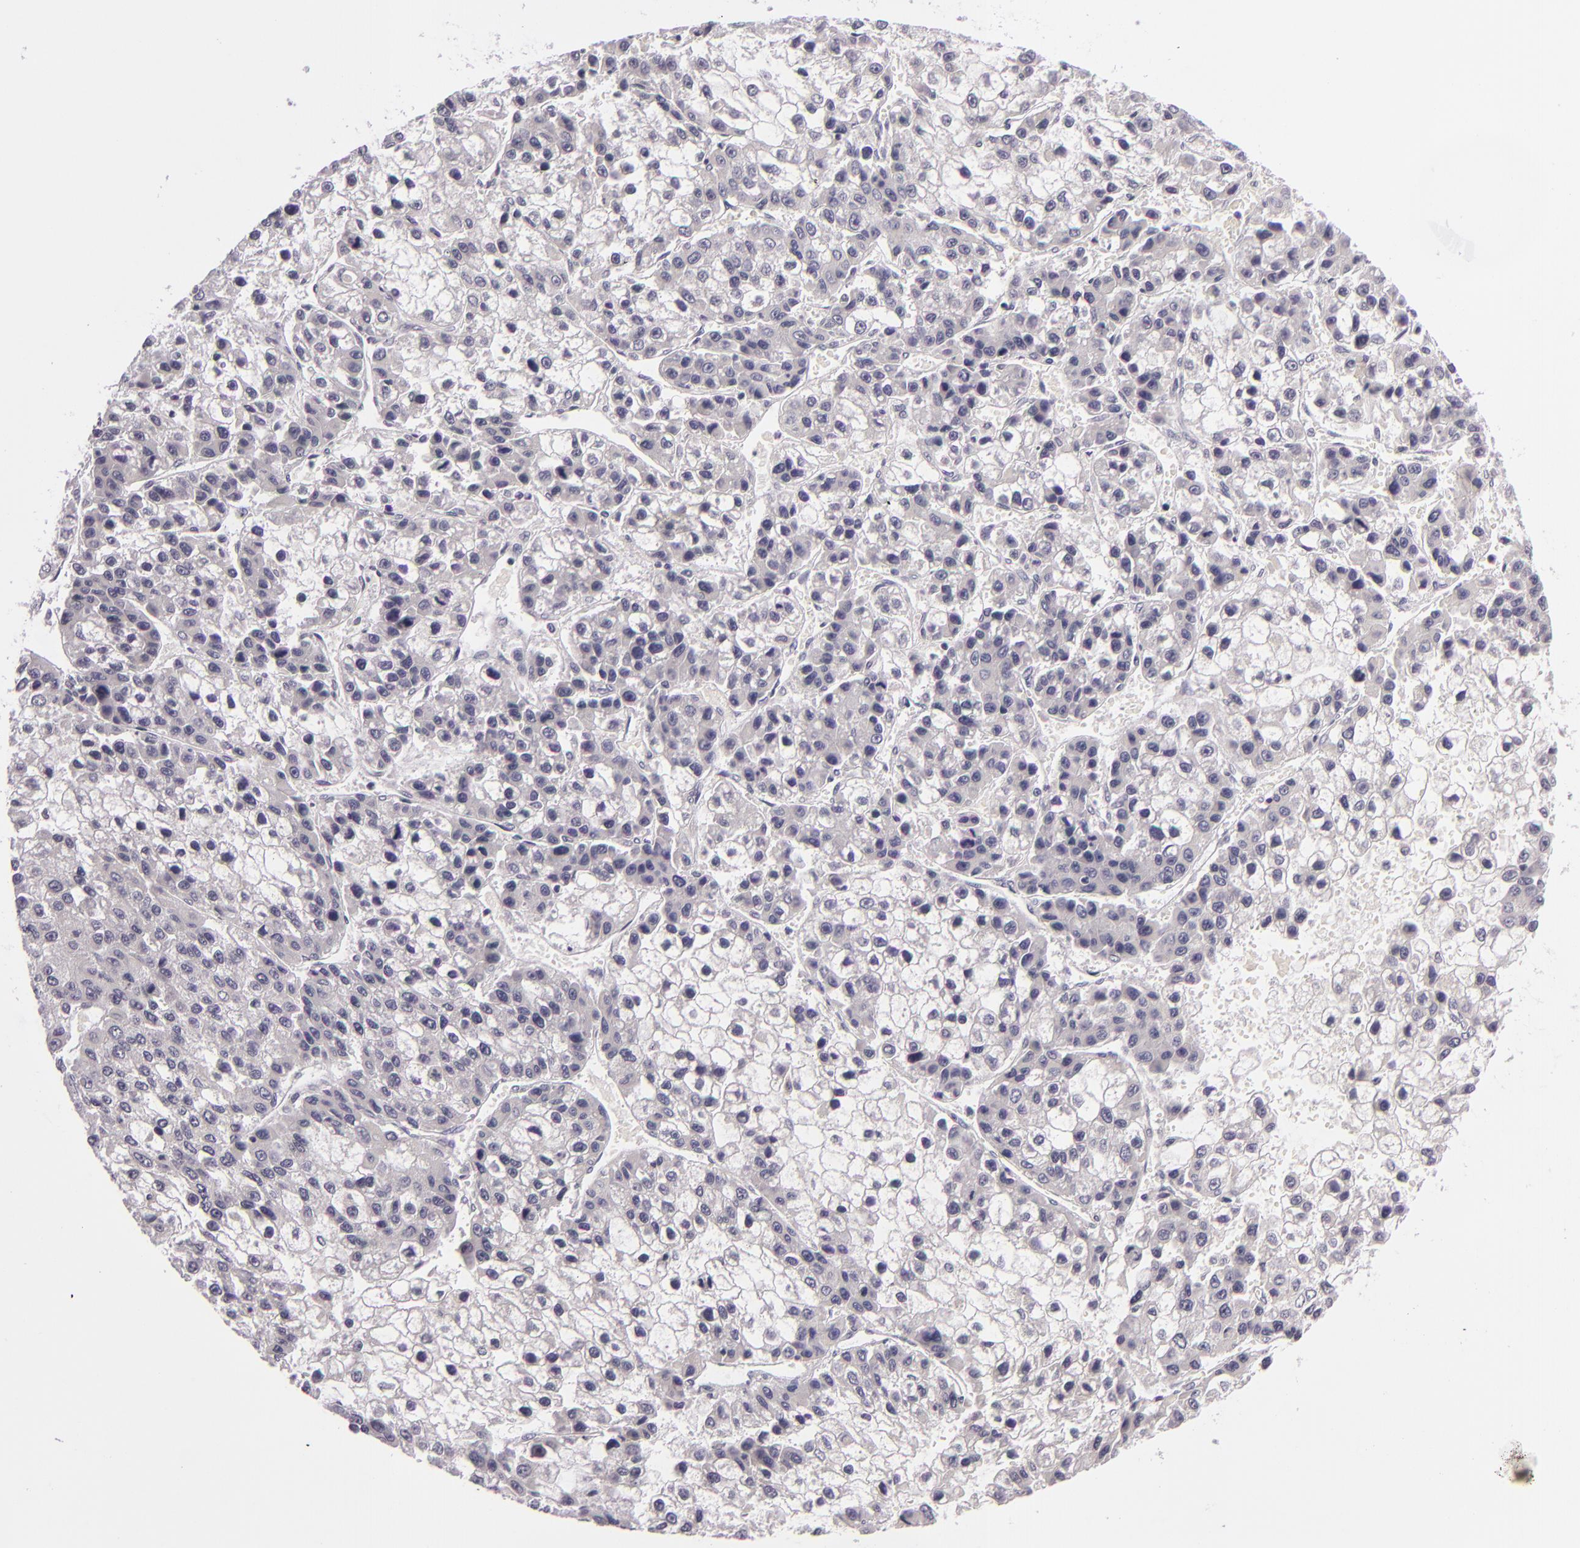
{"staining": {"intensity": "negative", "quantity": "none", "location": "none"}, "tissue": "liver cancer", "cell_type": "Tumor cells", "image_type": "cancer", "snomed": [{"axis": "morphology", "description": "Carcinoma, Hepatocellular, NOS"}, {"axis": "topography", "description": "Liver"}], "caption": "Liver cancer (hepatocellular carcinoma) stained for a protein using immunohistochemistry (IHC) demonstrates no staining tumor cells.", "gene": "DAG1", "patient": {"sex": "female", "age": 66}}